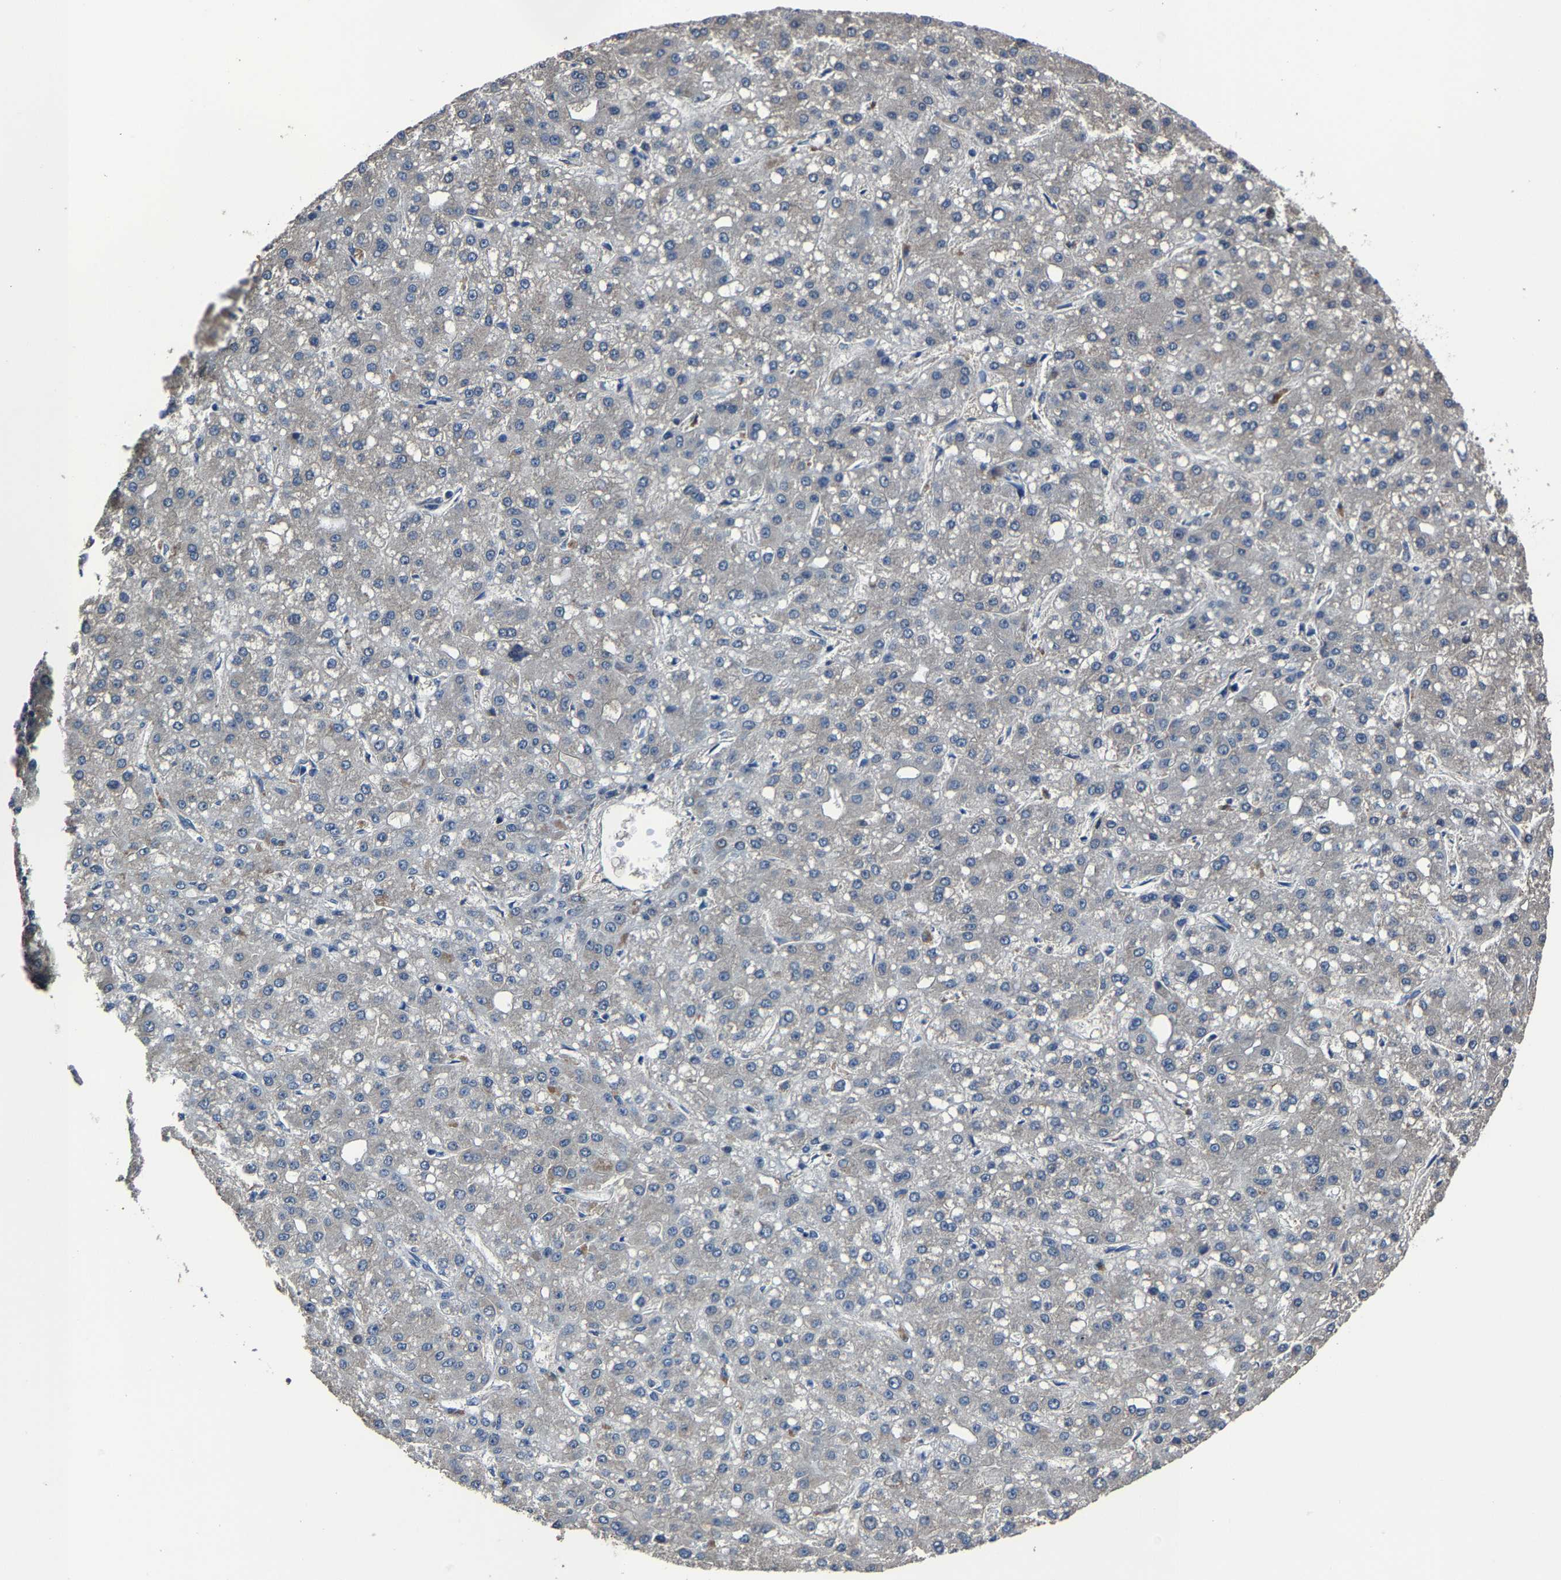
{"staining": {"intensity": "weak", "quantity": "<25%", "location": "cytoplasmic/membranous"}, "tissue": "liver cancer", "cell_type": "Tumor cells", "image_type": "cancer", "snomed": [{"axis": "morphology", "description": "Carcinoma, Hepatocellular, NOS"}, {"axis": "topography", "description": "Liver"}], "caption": "Tumor cells show no significant protein positivity in liver cancer.", "gene": "STRBP", "patient": {"sex": "male", "age": 67}}